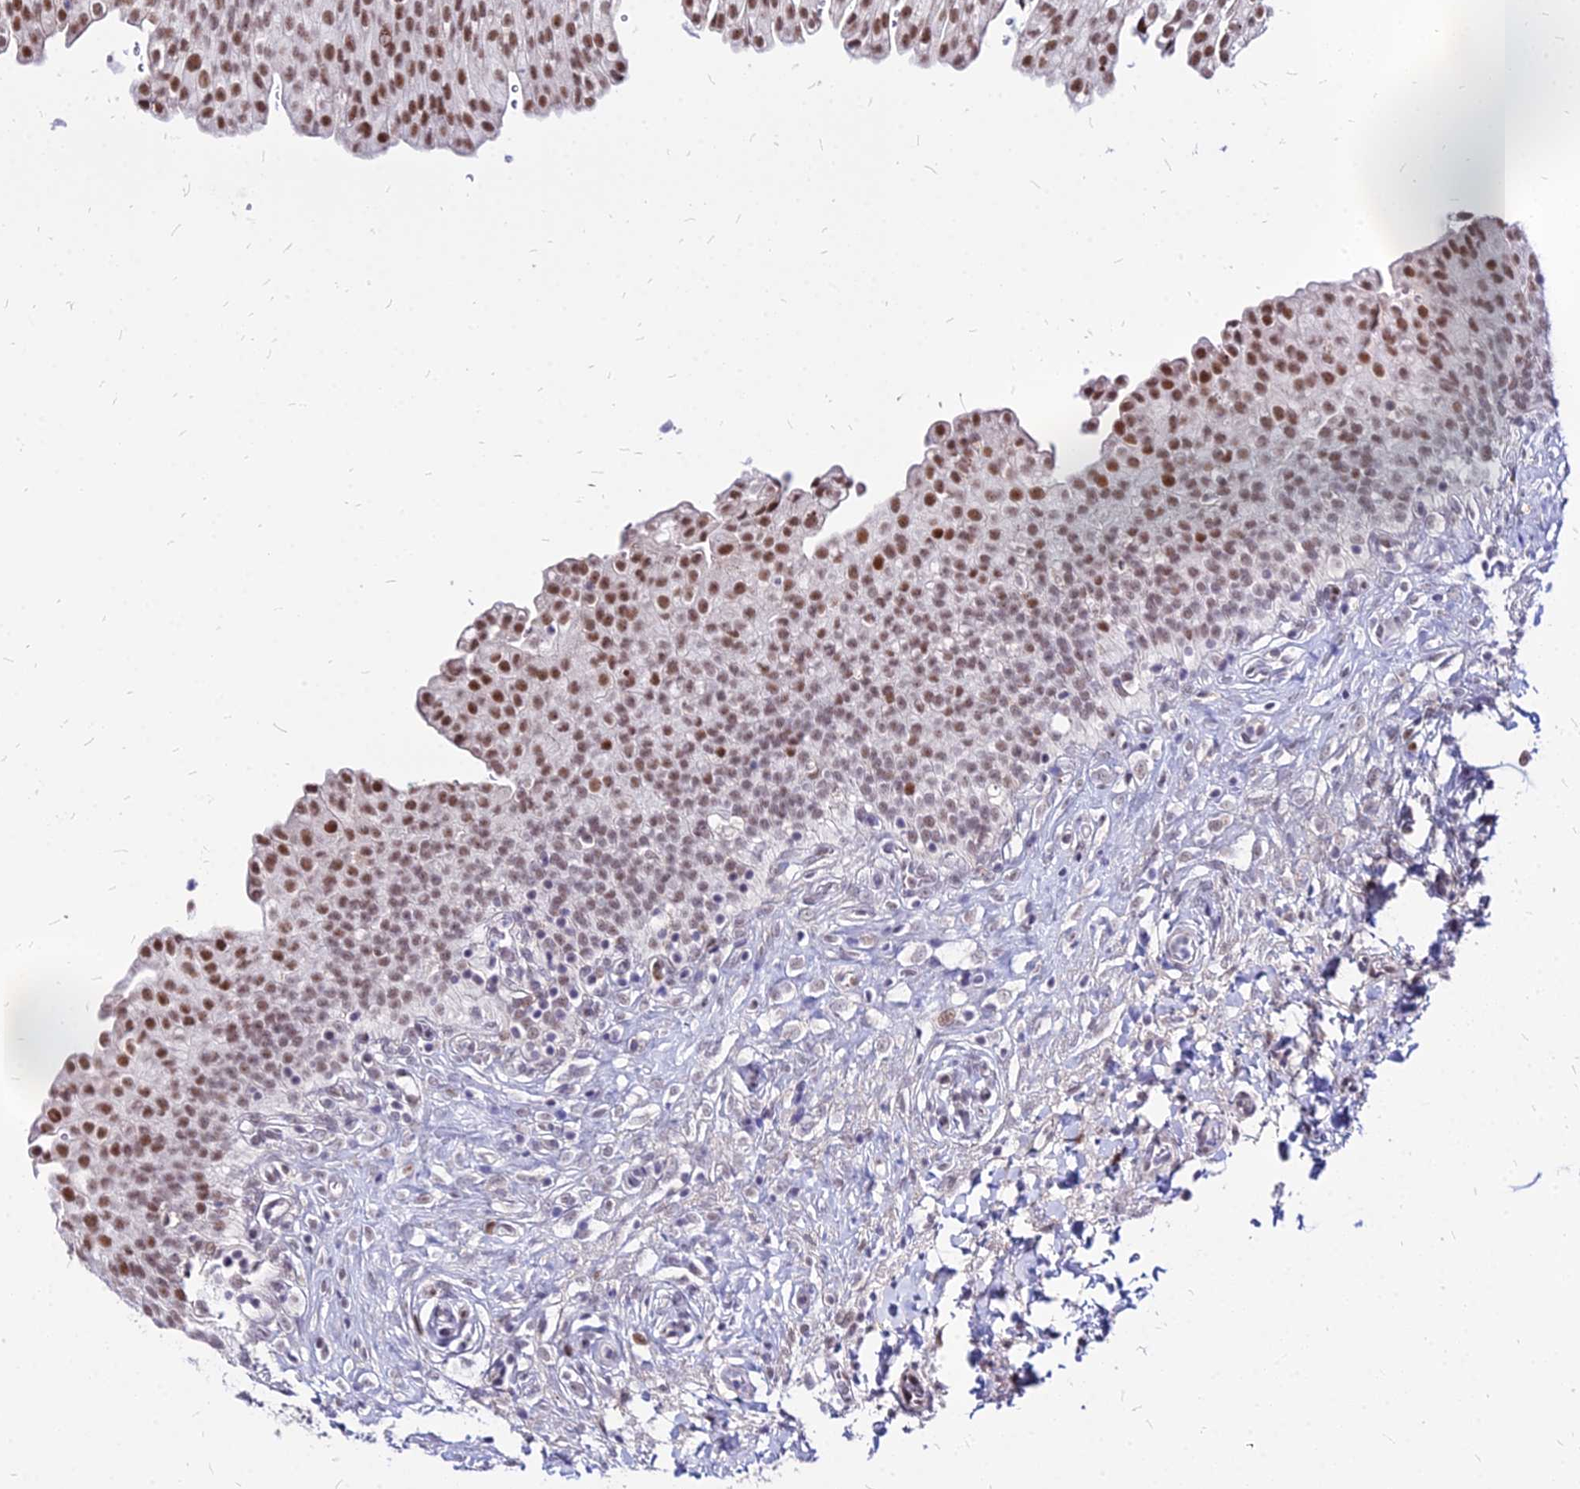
{"staining": {"intensity": "strong", "quantity": ">75%", "location": "nuclear"}, "tissue": "urinary bladder", "cell_type": "Urothelial cells", "image_type": "normal", "snomed": [{"axis": "morphology", "description": "Urothelial carcinoma, High grade"}, {"axis": "topography", "description": "Urinary bladder"}], "caption": "High-power microscopy captured an IHC micrograph of normal urinary bladder, revealing strong nuclear positivity in approximately >75% of urothelial cells.", "gene": "FDX2", "patient": {"sex": "male", "age": 46}}